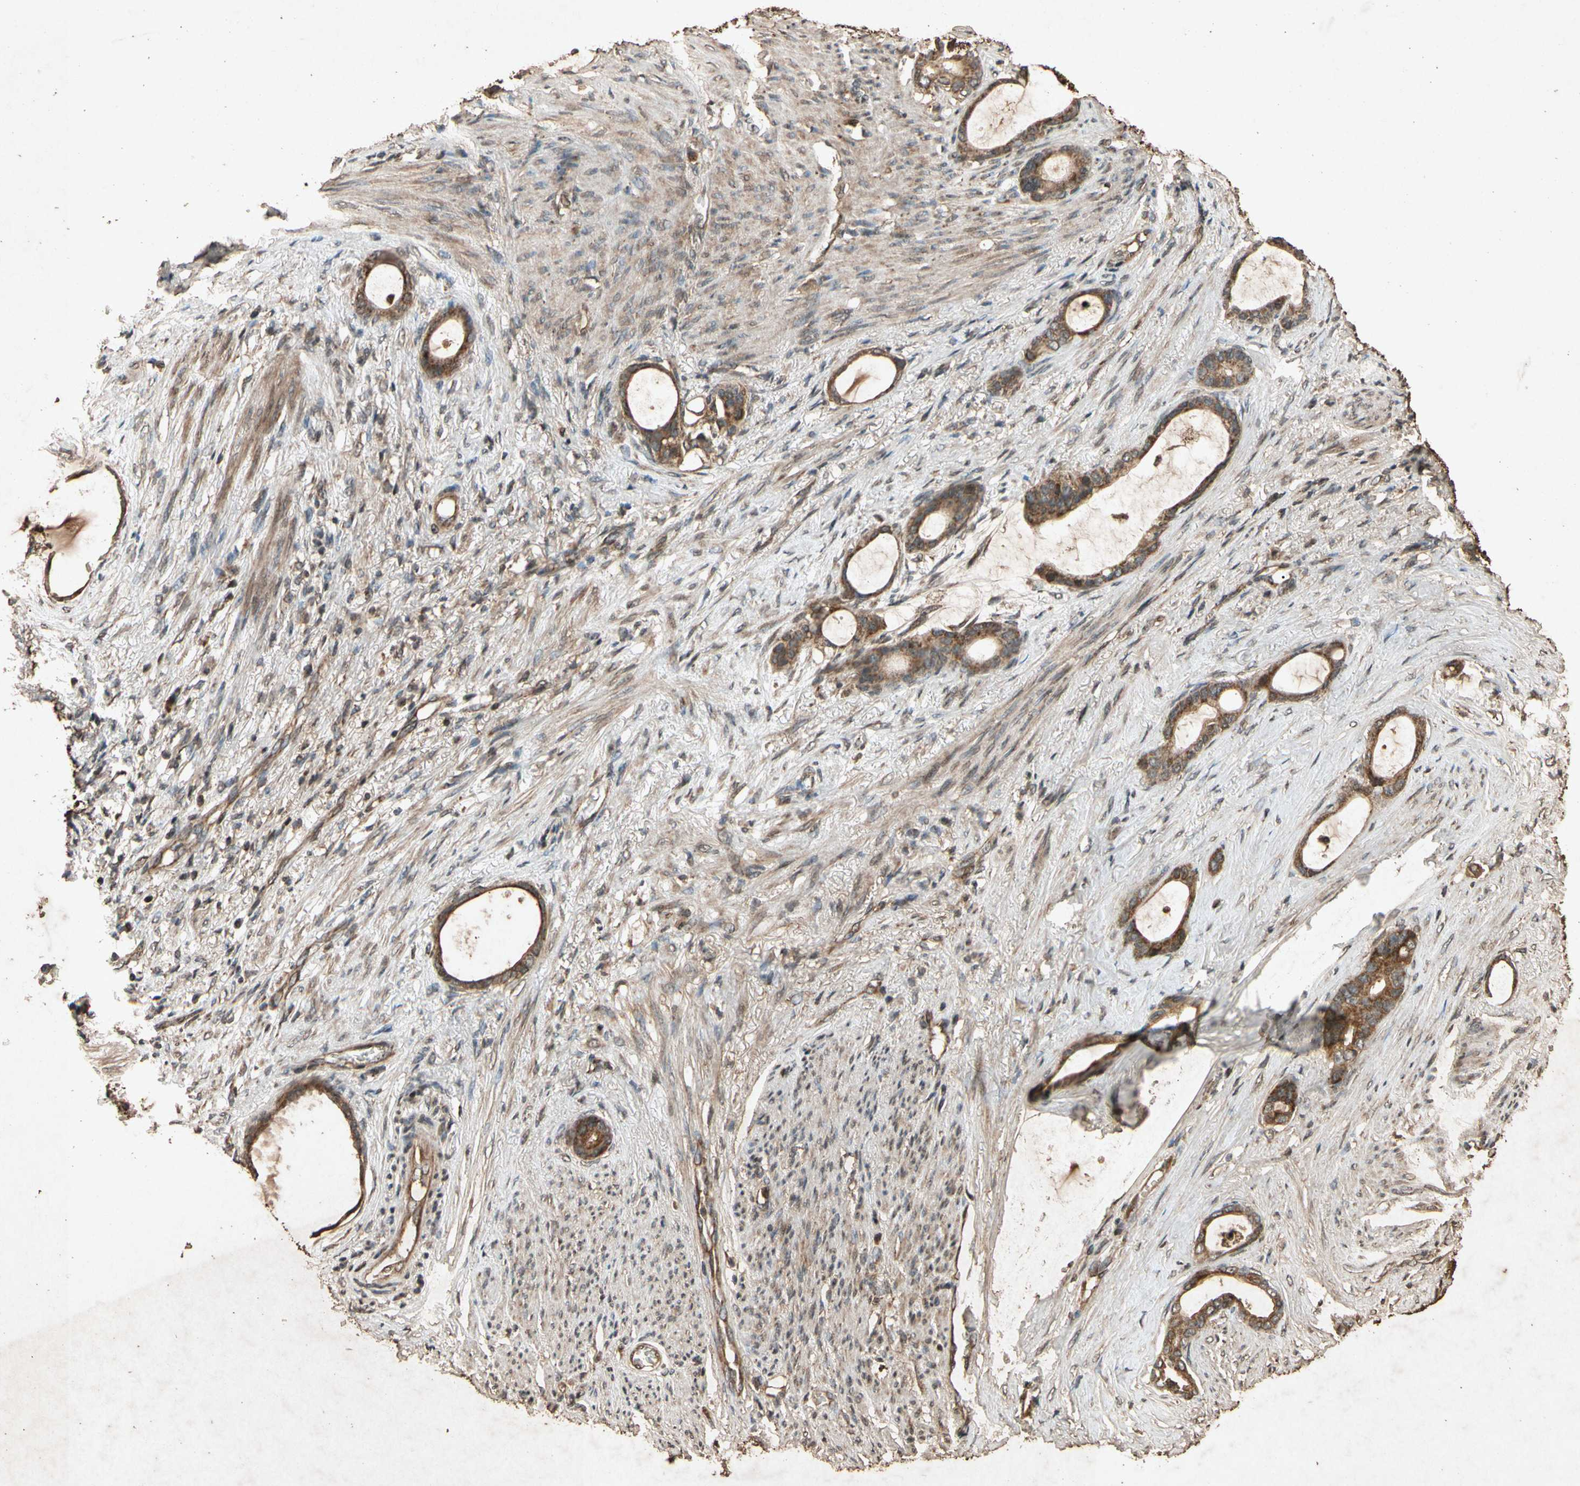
{"staining": {"intensity": "strong", "quantity": ">75%", "location": "cytoplasmic/membranous"}, "tissue": "stomach cancer", "cell_type": "Tumor cells", "image_type": "cancer", "snomed": [{"axis": "morphology", "description": "Adenocarcinoma, NOS"}, {"axis": "topography", "description": "Stomach"}], "caption": "The histopathology image exhibits staining of stomach cancer (adenocarcinoma), revealing strong cytoplasmic/membranous protein staining (brown color) within tumor cells.", "gene": "TXN2", "patient": {"sex": "female", "age": 75}}